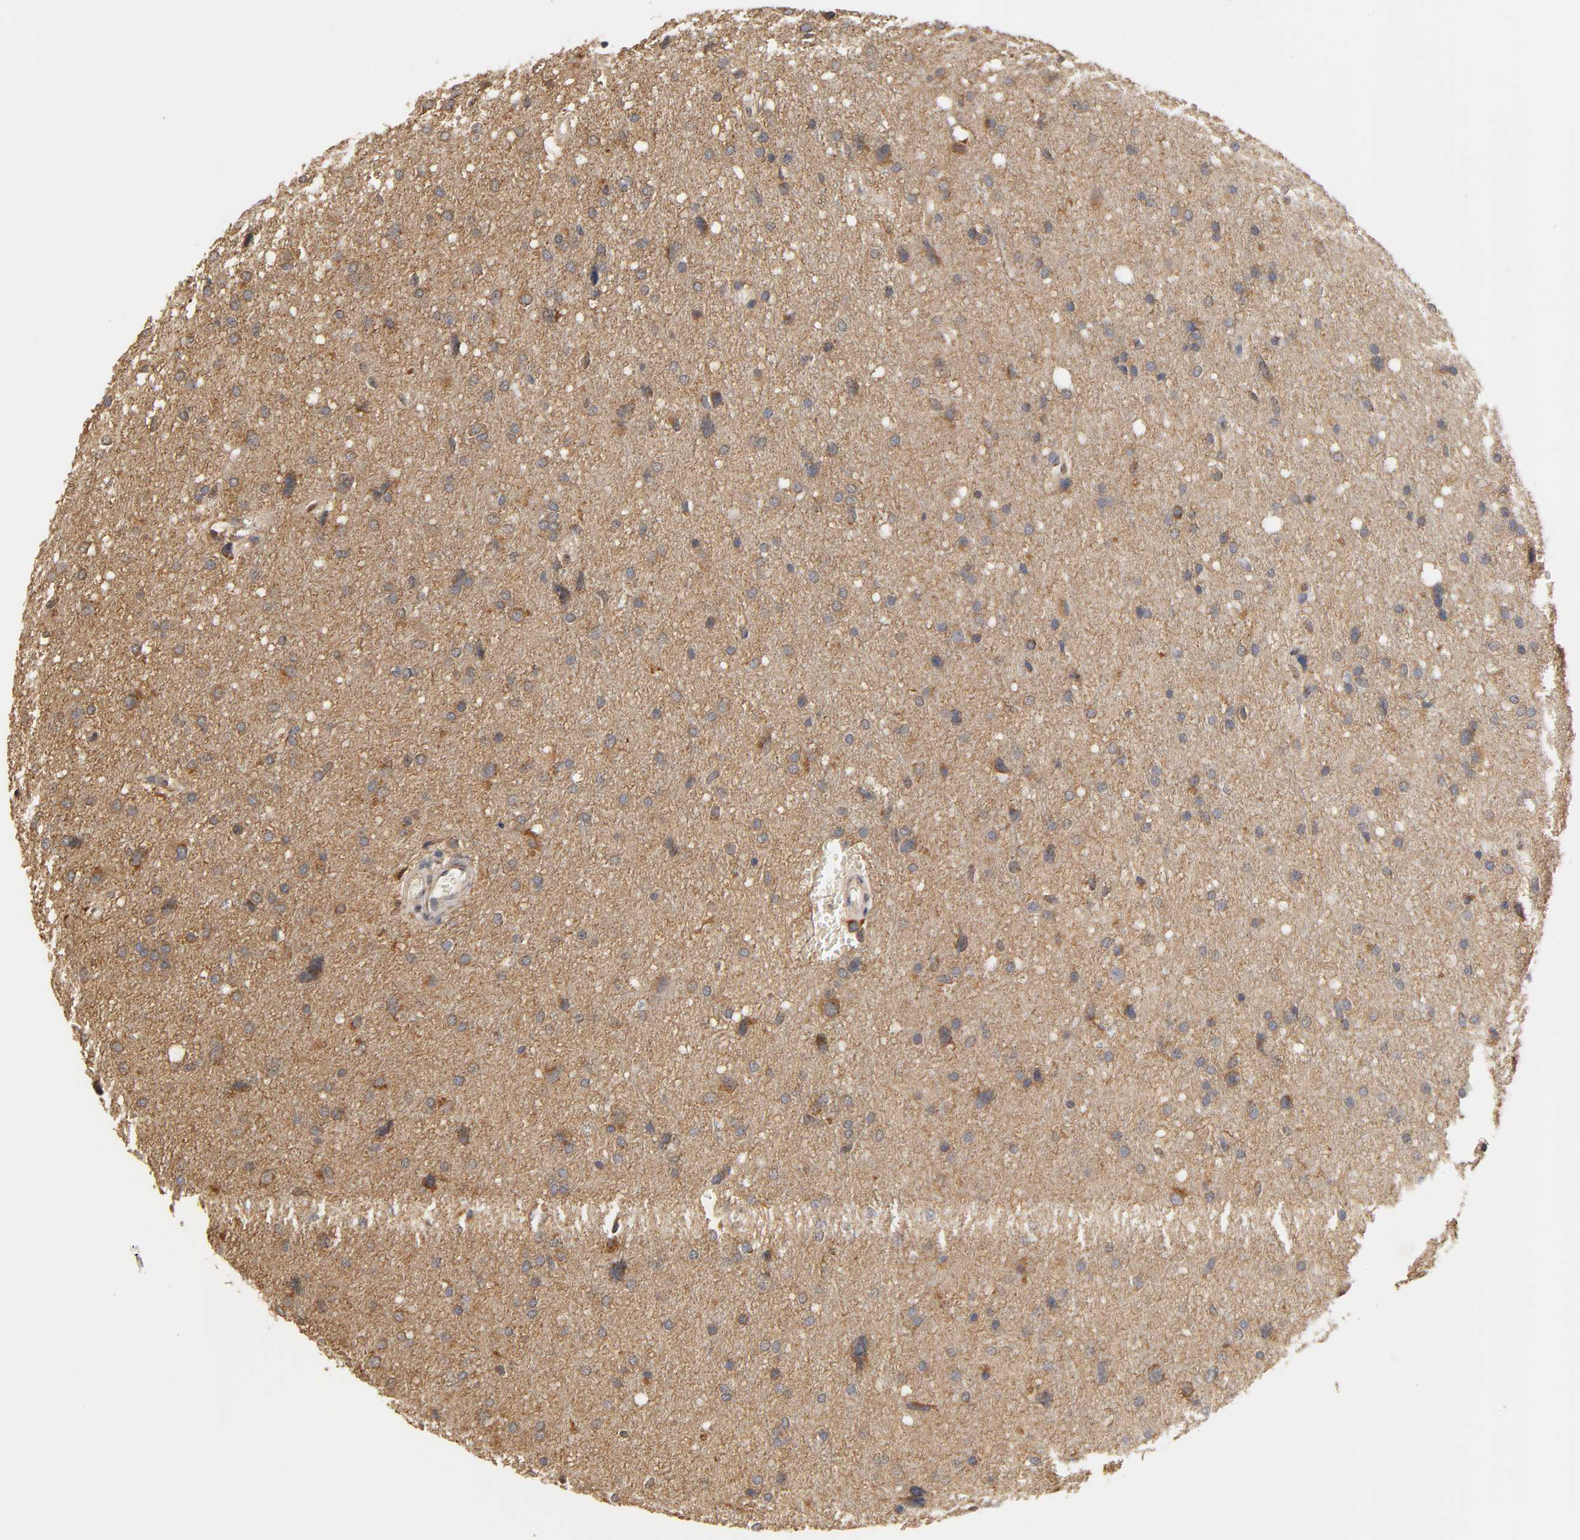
{"staining": {"intensity": "moderate", "quantity": ">75%", "location": "cytoplasmic/membranous"}, "tissue": "glioma", "cell_type": "Tumor cells", "image_type": "cancer", "snomed": [{"axis": "morphology", "description": "Glioma, malignant, High grade"}, {"axis": "topography", "description": "Brain"}], "caption": "Brown immunohistochemical staining in human glioma reveals moderate cytoplasmic/membranous positivity in approximately >75% of tumor cells. The protein of interest is shown in brown color, while the nuclei are stained blue.", "gene": "PKN1", "patient": {"sex": "female", "age": 59}}